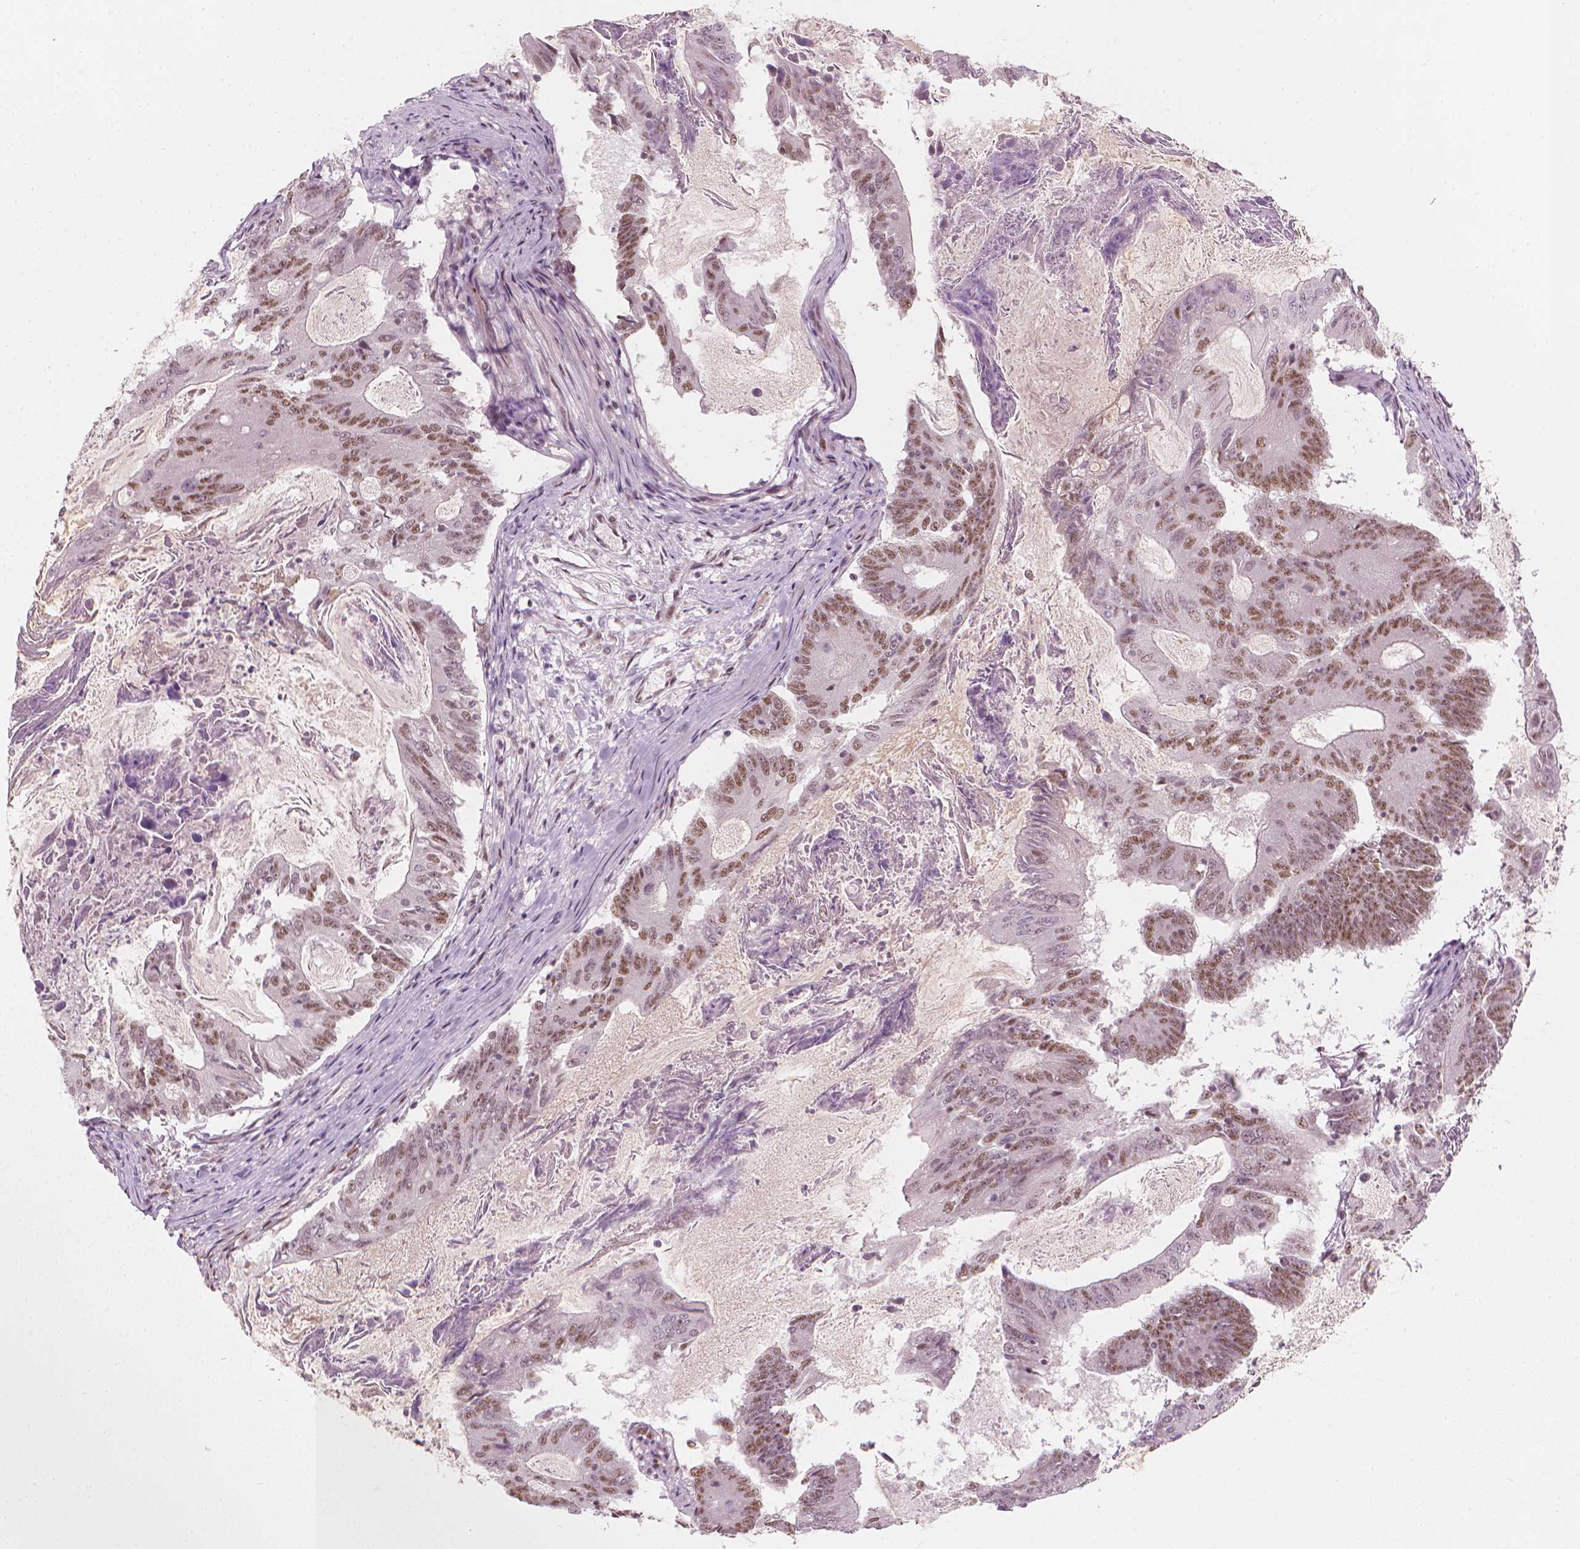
{"staining": {"intensity": "moderate", "quantity": ">75%", "location": "nuclear"}, "tissue": "colorectal cancer", "cell_type": "Tumor cells", "image_type": "cancer", "snomed": [{"axis": "morphology", "description": "Adenocarcinoma, NOS"}, {"axis": "topography", "description": "Colon"}], "caption": "A medium amount of moderate nuclear expression is present in approximately >75% of tumor cells in colorectal cancer (adenocarcinoma) tissue.", "gene": "ELF2", "patient": {"sex": "female", "age": 70}}